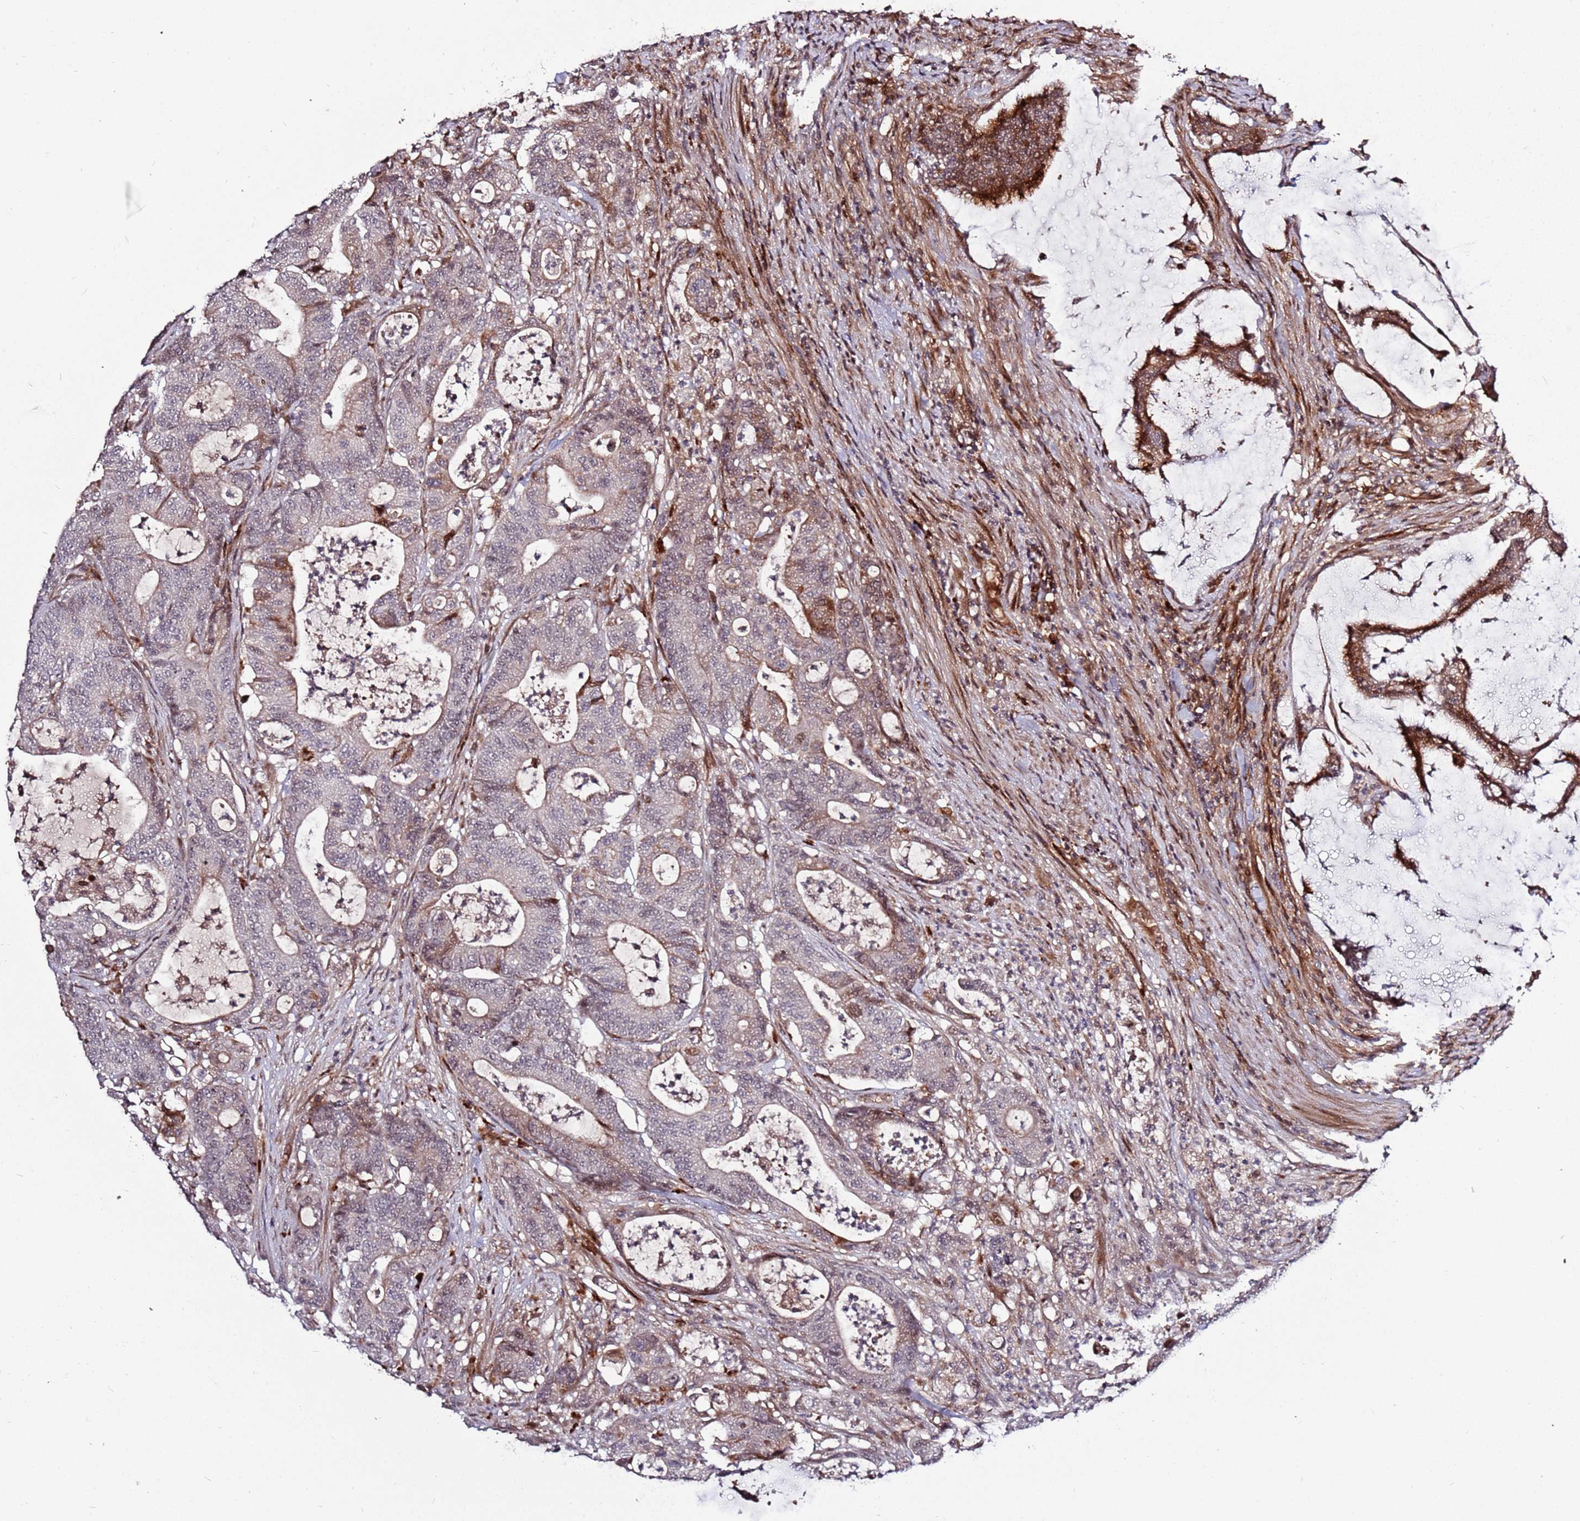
{"staining": {"intensity": "moderate", "quantity": "<25%", "location": "cytoplasmic/membranous"}, "tissue": "colorectal cancer", "cell_type": "Tumor cells", "image_type": "cancer", "snomed": [{"axis": "morphology", "description": "Adenocarcinoma, NOS"}, {"axis": "topography", "description": "Colon"}], "caption": "IHC photomicrograph of human colorectal cancer stained for a protein (brown), which shows low levels of moderate cytoplasmic/membranous positivity in about <25% of tumor cells.", "gene": "RHBDL1", "patient": {"sex": "female", "age": 84}}